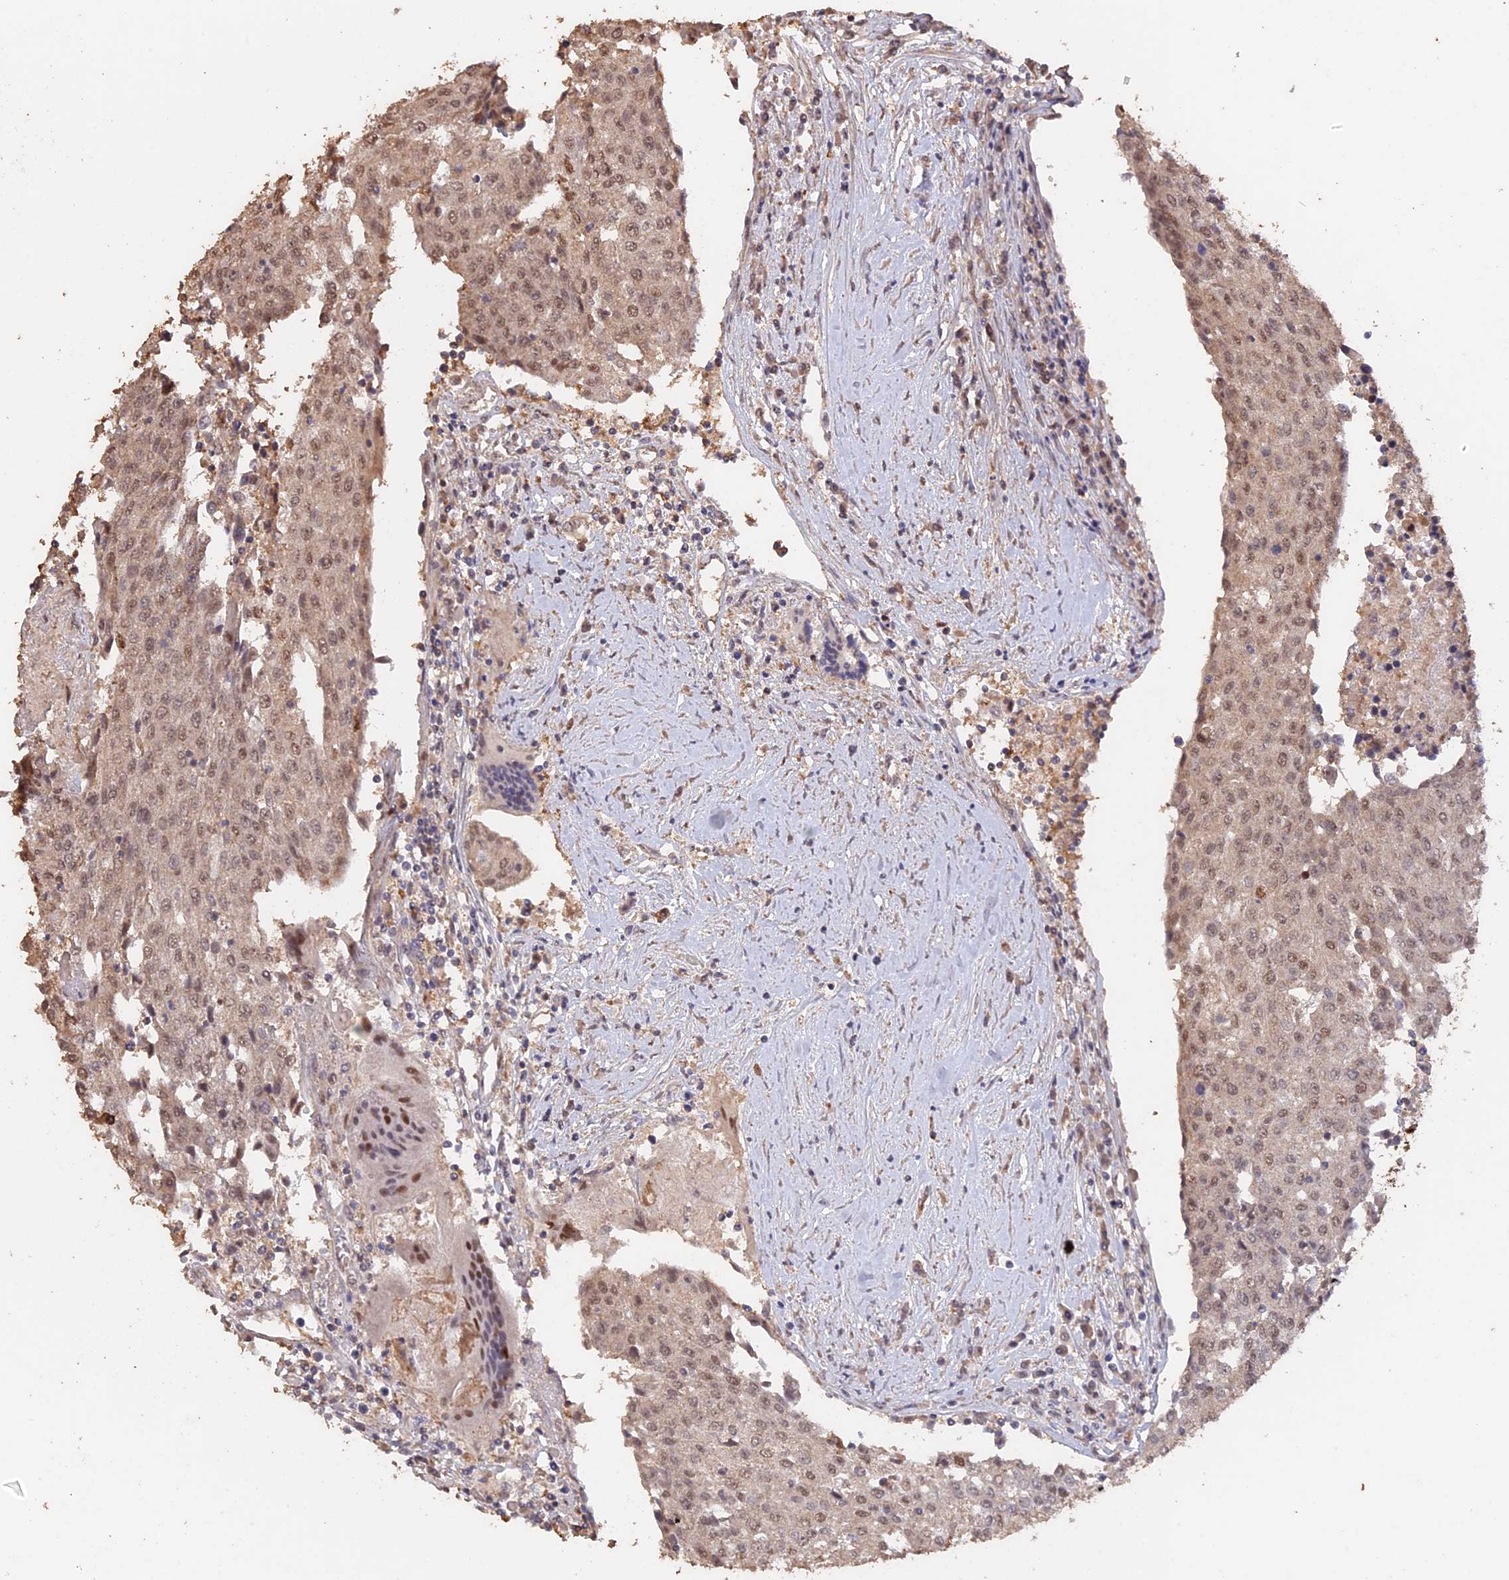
{"staining": {"intensity": "moderate", "quantity": ">75%", "location": "nuclear"}, "tissue": "urothelial cancer", "cell_type": "Tumor cells", "image_type": "cancer", "snomed": [{"axis": "morphology", "description": "Urothelial carcinoma, High grade"}, {"axis": "topography", "description": "Urinary bladder"}], "caption": "Immunohistochemistry (IHC) (DAB) staining of urothelial carcinoma (high-grade) demonstrates moderate nuclear protein expression in approximately >75% of tumor cells.", "gene": "PSMC6", "patient": {"sex": "female", "age": 85}}